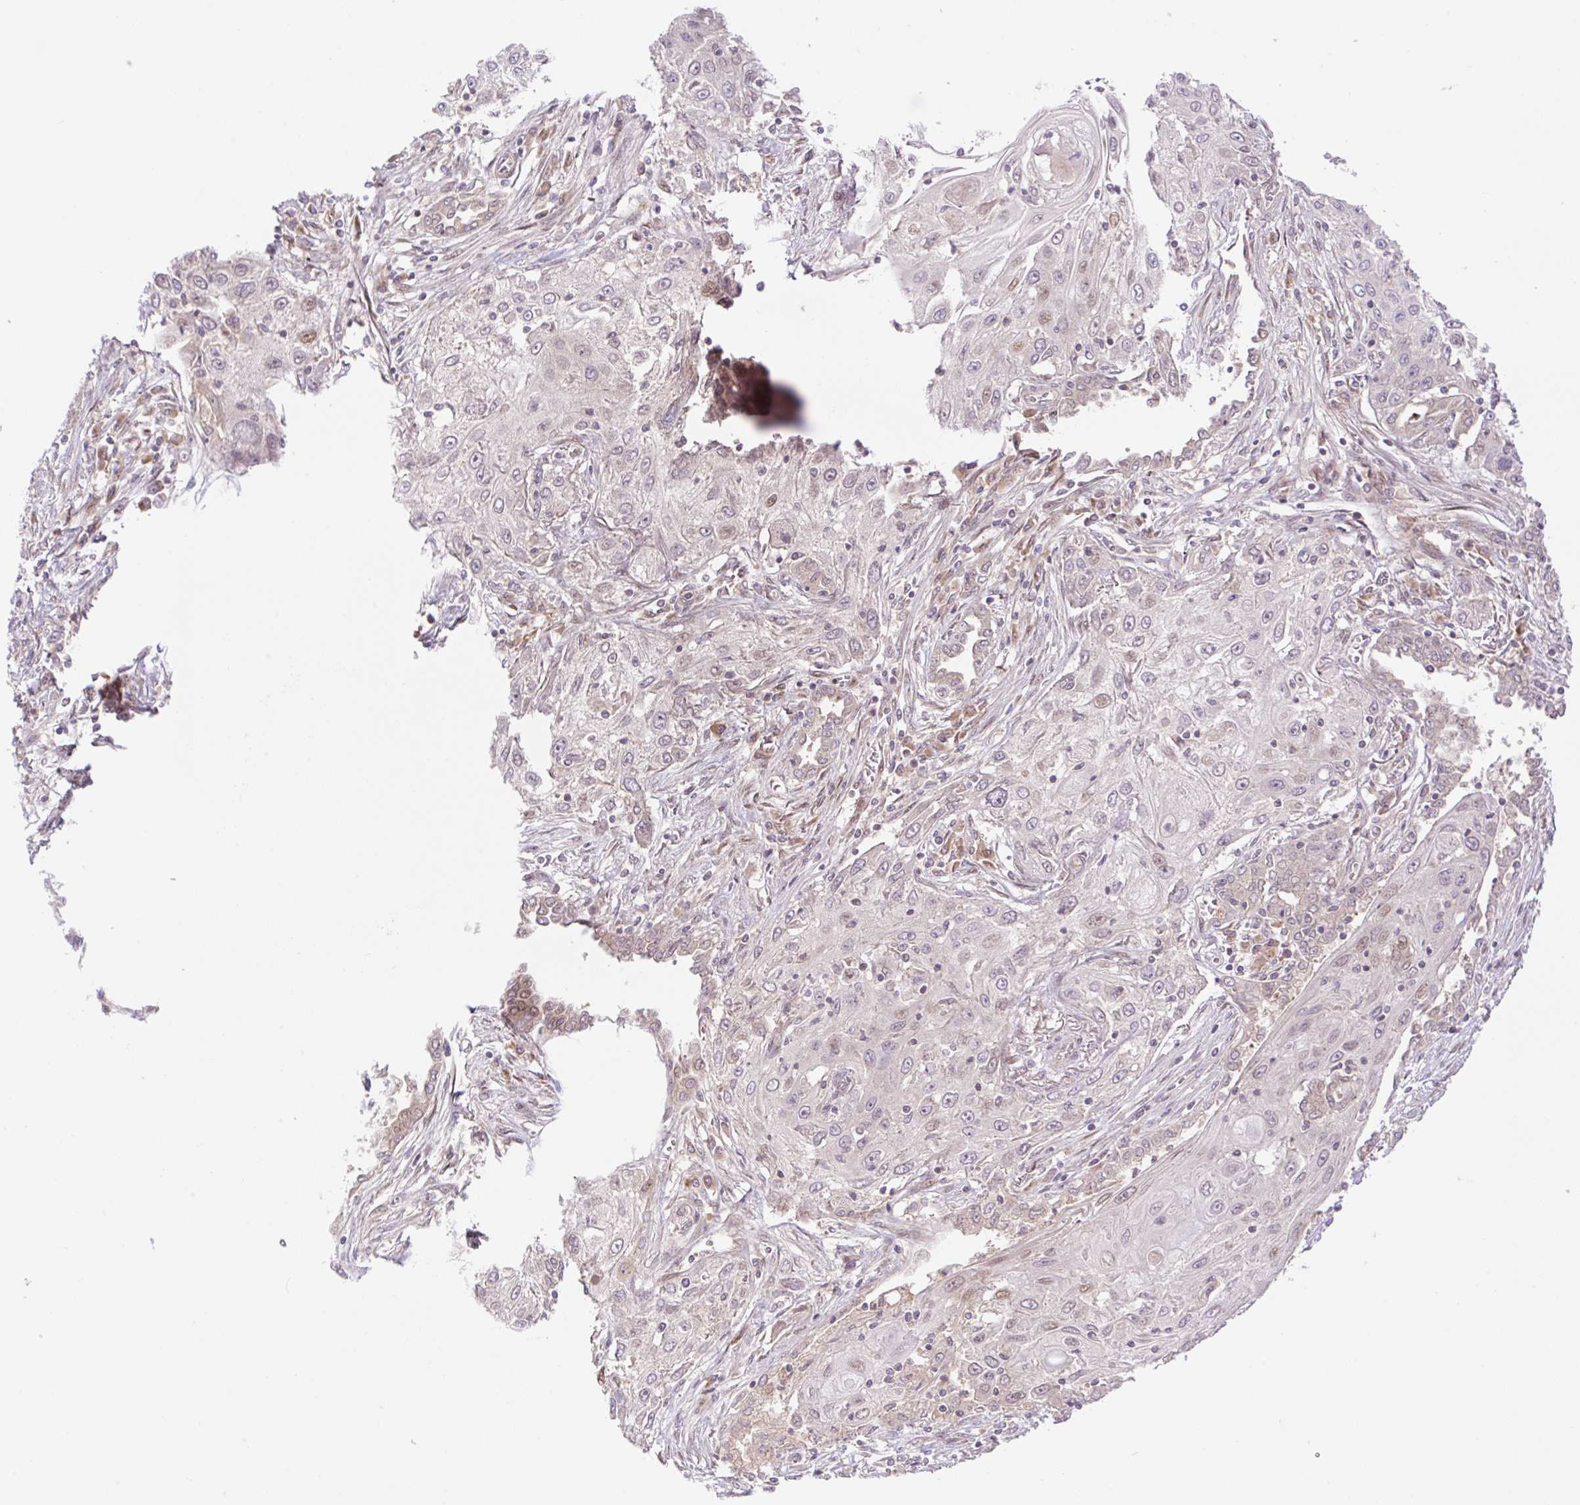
{"staining": {"intensity": "moderate", "quantity": "<25%", "location": "nuclear"}, "tissue": "lung cancer", "cell_type": "Tumor cells", "image_type": "cancer", "snomed": [{"axis": "morphology", "description": "Squamous cell carcinoma, NOS"}, {"axis": "topography", "description": "Lung"}], "caption": "The image reveals staining of squamous cell carcinoma (lung), revealing moderate nuclear protein expression (brown color) within tumor cells.", "gene": "VPS25", "patient": {"sex": "female", "age": 69}}